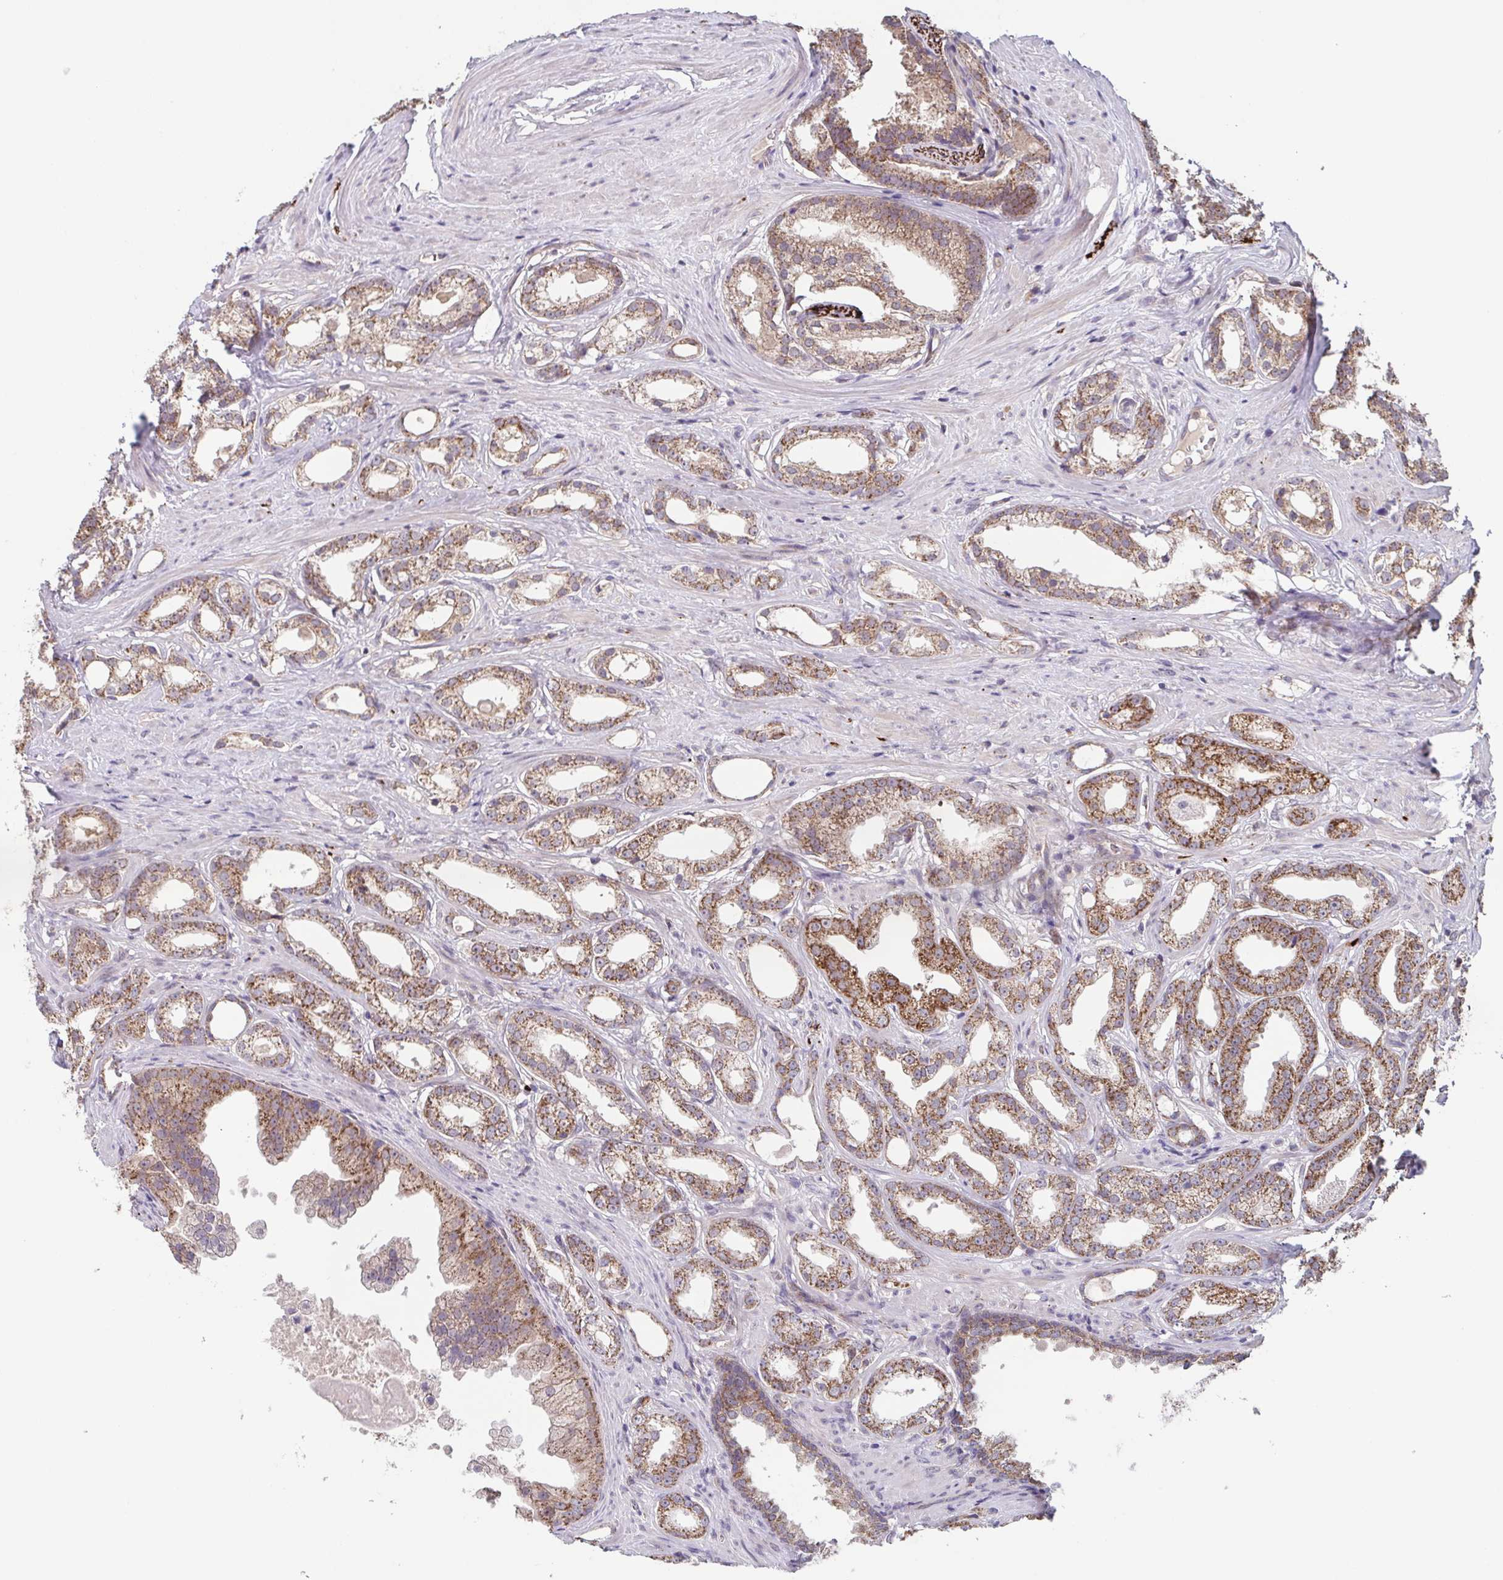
{"staining": {"intensity": "moderate", "quantity": ">75%", "location": "cytoplasmic/membranous"}, "tissue": "prostate cancer", "cell_type": "Tumor cells", "image_type": "cancer", "snomed": [{"axis": "morphology", "description": "Adenocarcinoma, Low grade"}, {"axis": "topography", "description": "Prostate"}], "caption": "Human prostate low-grade adenocarcinoma stained for a protein (brown) displays moderate cytoplasmic/membranous positive staining in approximately >75% of tumor cells.", "gene": "TTC19", "patient": {"sex": "male", "age": 65}}